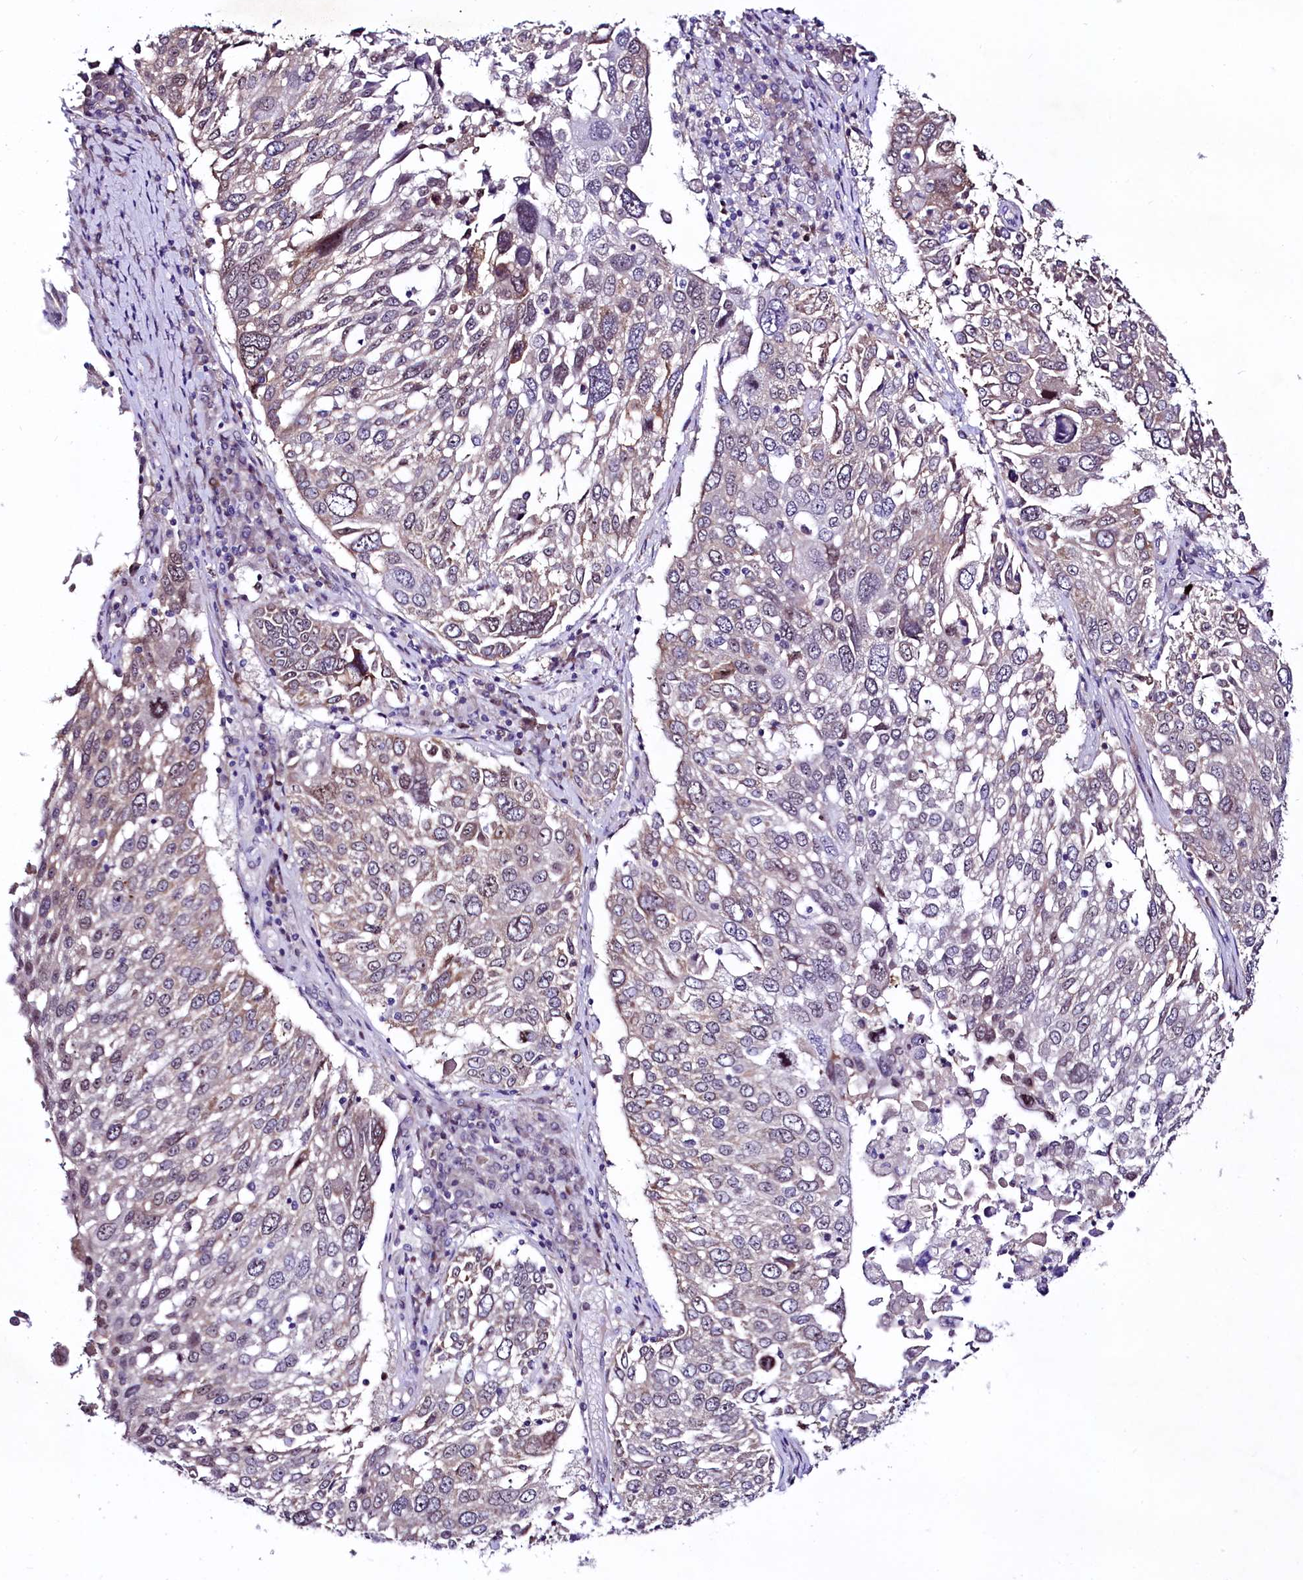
{"staining": {"intensity": "moderate", "quantity": "<25%", "location": "cytoplasmic/membranous"}, "tissue": "lung cancer", "cell_type": "Tumor cells", "image_type": "cancer", "snomed": [{"axis": "morphology", "description": "Squamous cell carcinoma, NOS"}, {"axis": "topography", "description": "Lung"}], "caption": "Immunohistochemistry micrograph of neoplastic tissue: lung squamous cell carcinoma stained using immunohistochemistry exhibits low levels of moderate protein expression localized specifically in the cytoplasmic/membranous of tumor cells, appearing as a cytoplasmic/membranous brown color.", "gene": "LEUTX", "patient": {"sex": "male", "age": 65}}